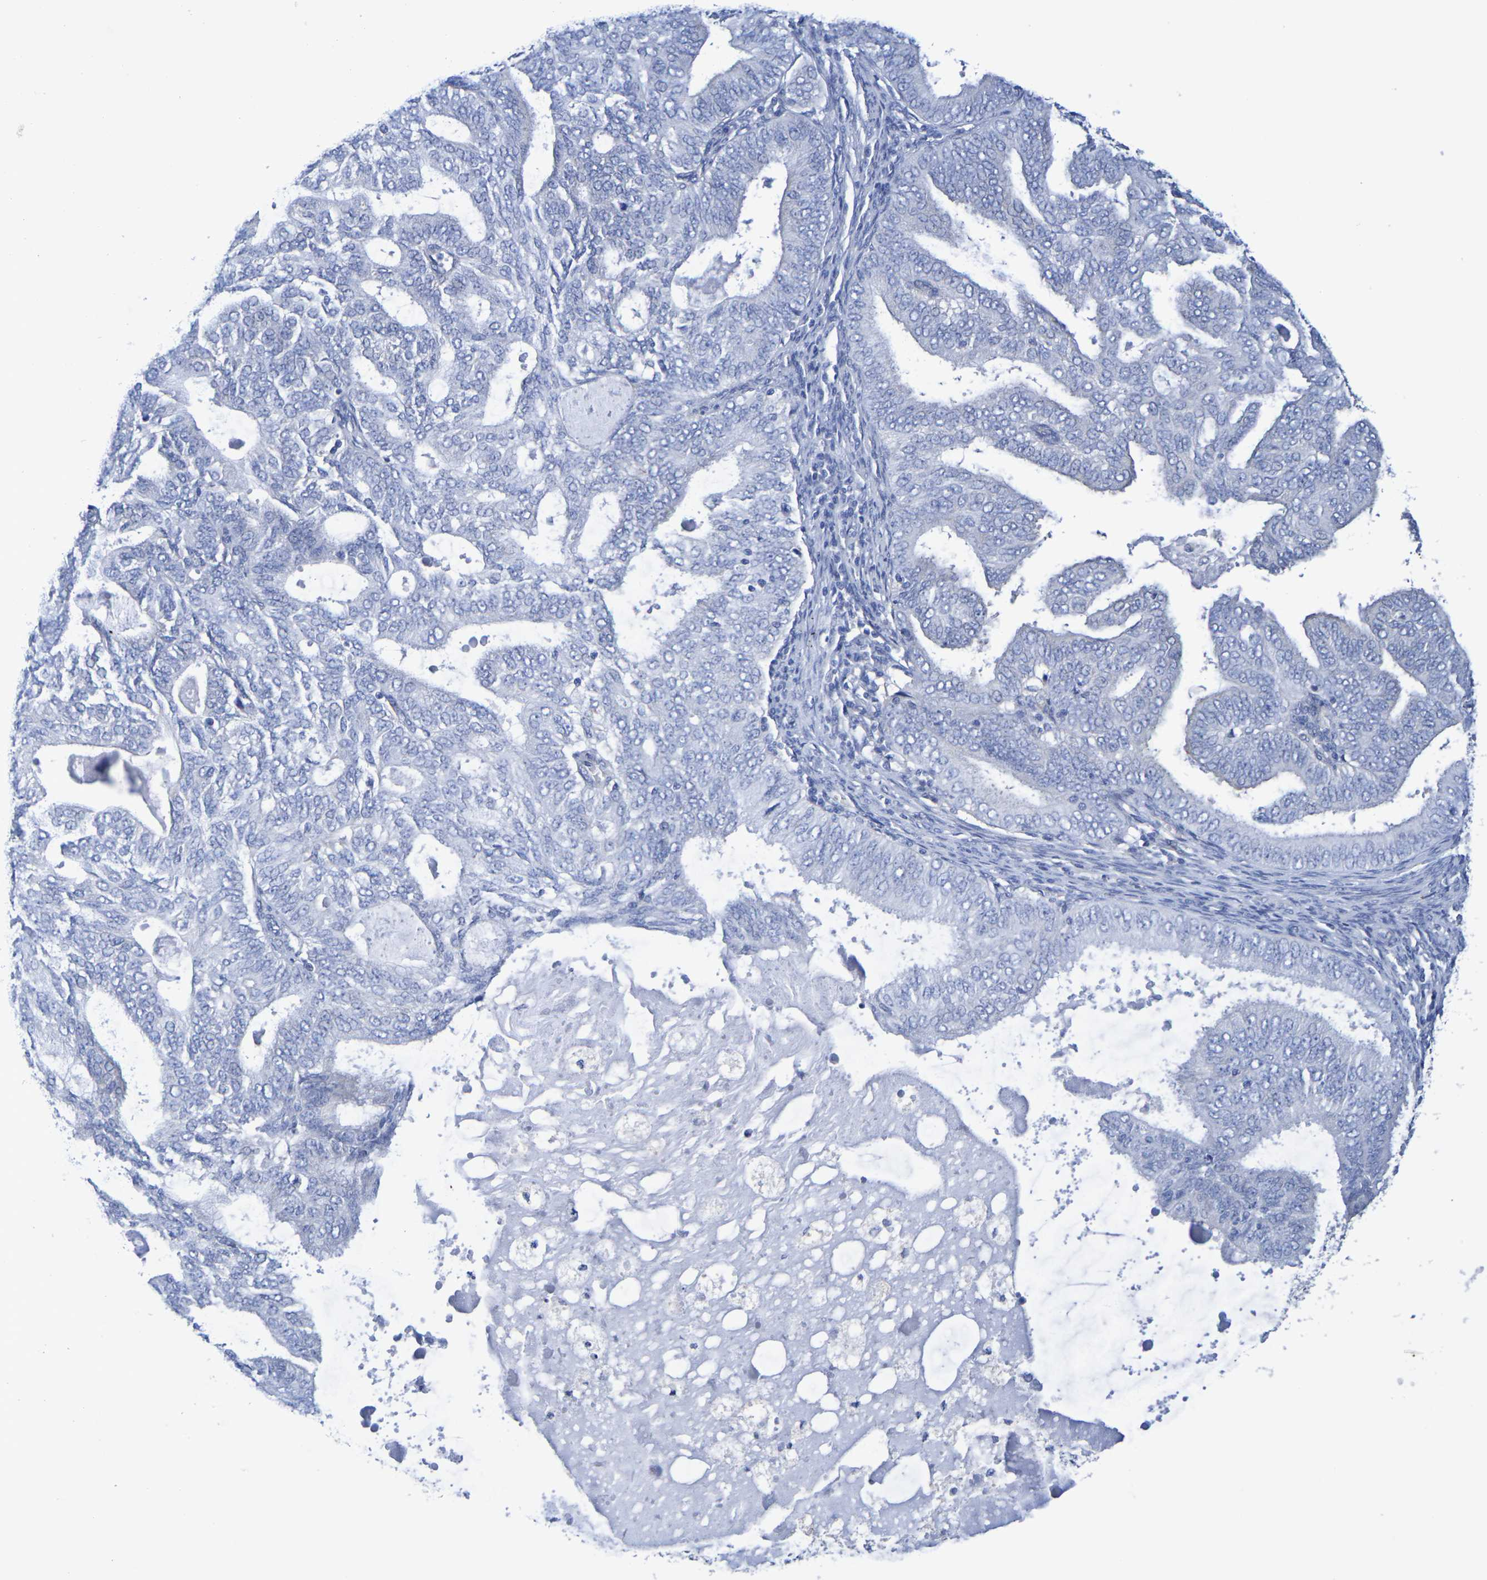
{"staining": {"intensity": "negative", "quantity": "none", "location": "none"}, "tissue": "endometrial cancer", "cell_type": "Tumor cells", "image_type": "cancer", "snomed": [{"axis": "morphology", "description": "Adenocarcinoma, NOS"}, {"axis": "topography", "description": "Endometrium"}], "caption": "A micrograph of endometrial cancer (adenocarcinoma) stained for a protein displays no brown staining in tumor cells. The staining was performed using DAB (3,3'-diaminobenzidine) to visualize the protein expression in brown, while the nuclei were stained in blue with hematoxylin (Magnification: 20x).", "gene": "TMCC3", "patient": {"sex": "female", "age": 58}}